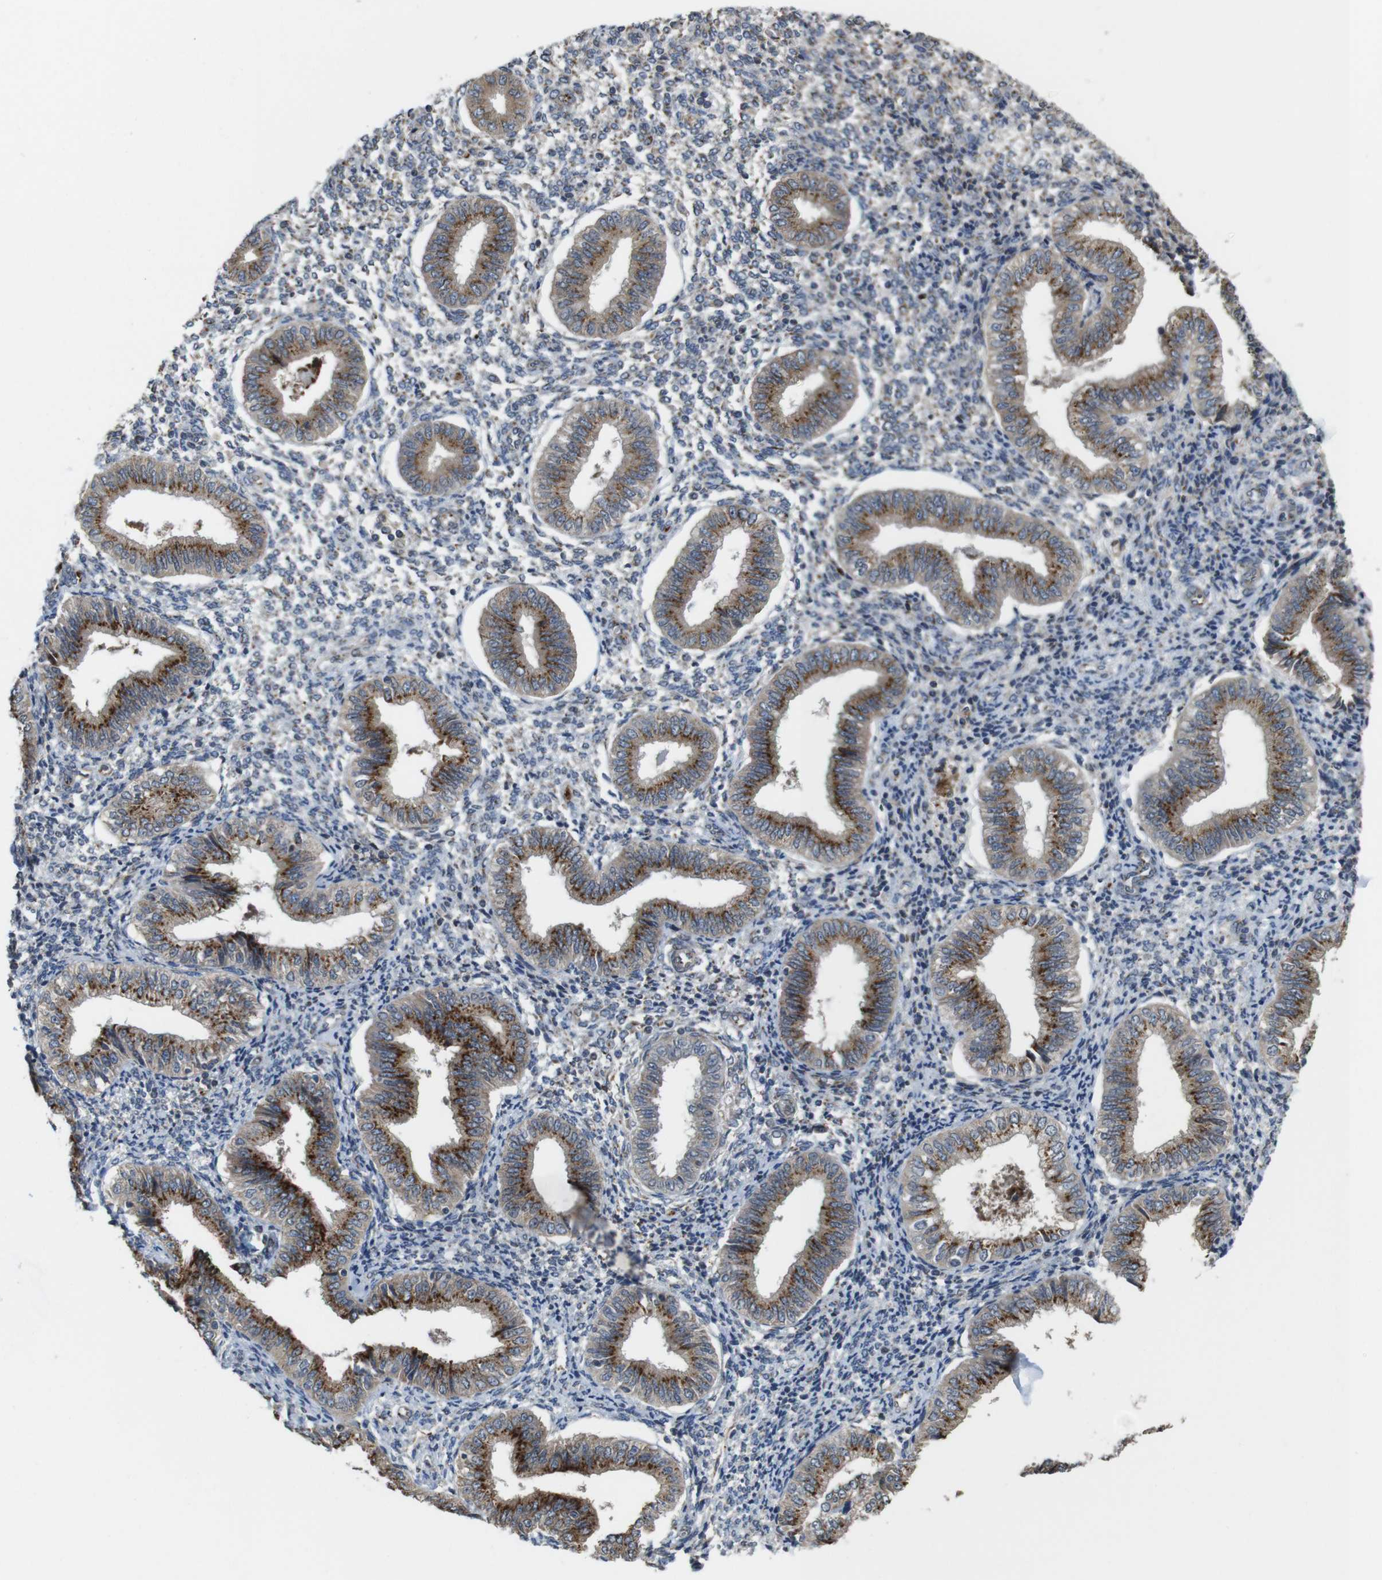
{"staining": {"intensity": "negative", "quantity": "none", "location": "none"}, "tissue": "endometrium", "cell_type": "Cells in endometrial stroma", "image_type": "normal", "snomed": [{"axis": "morphology", "description": "Normal tissue, NOS"}, {"axis": "topography", "description": "Endometrium"}], "caption": "The image shows no staining of cells in endometrial stroma in unremarkable endometrium.", "gene": "EFCAB14", "patient": {"sex": "female", "age": 50}}